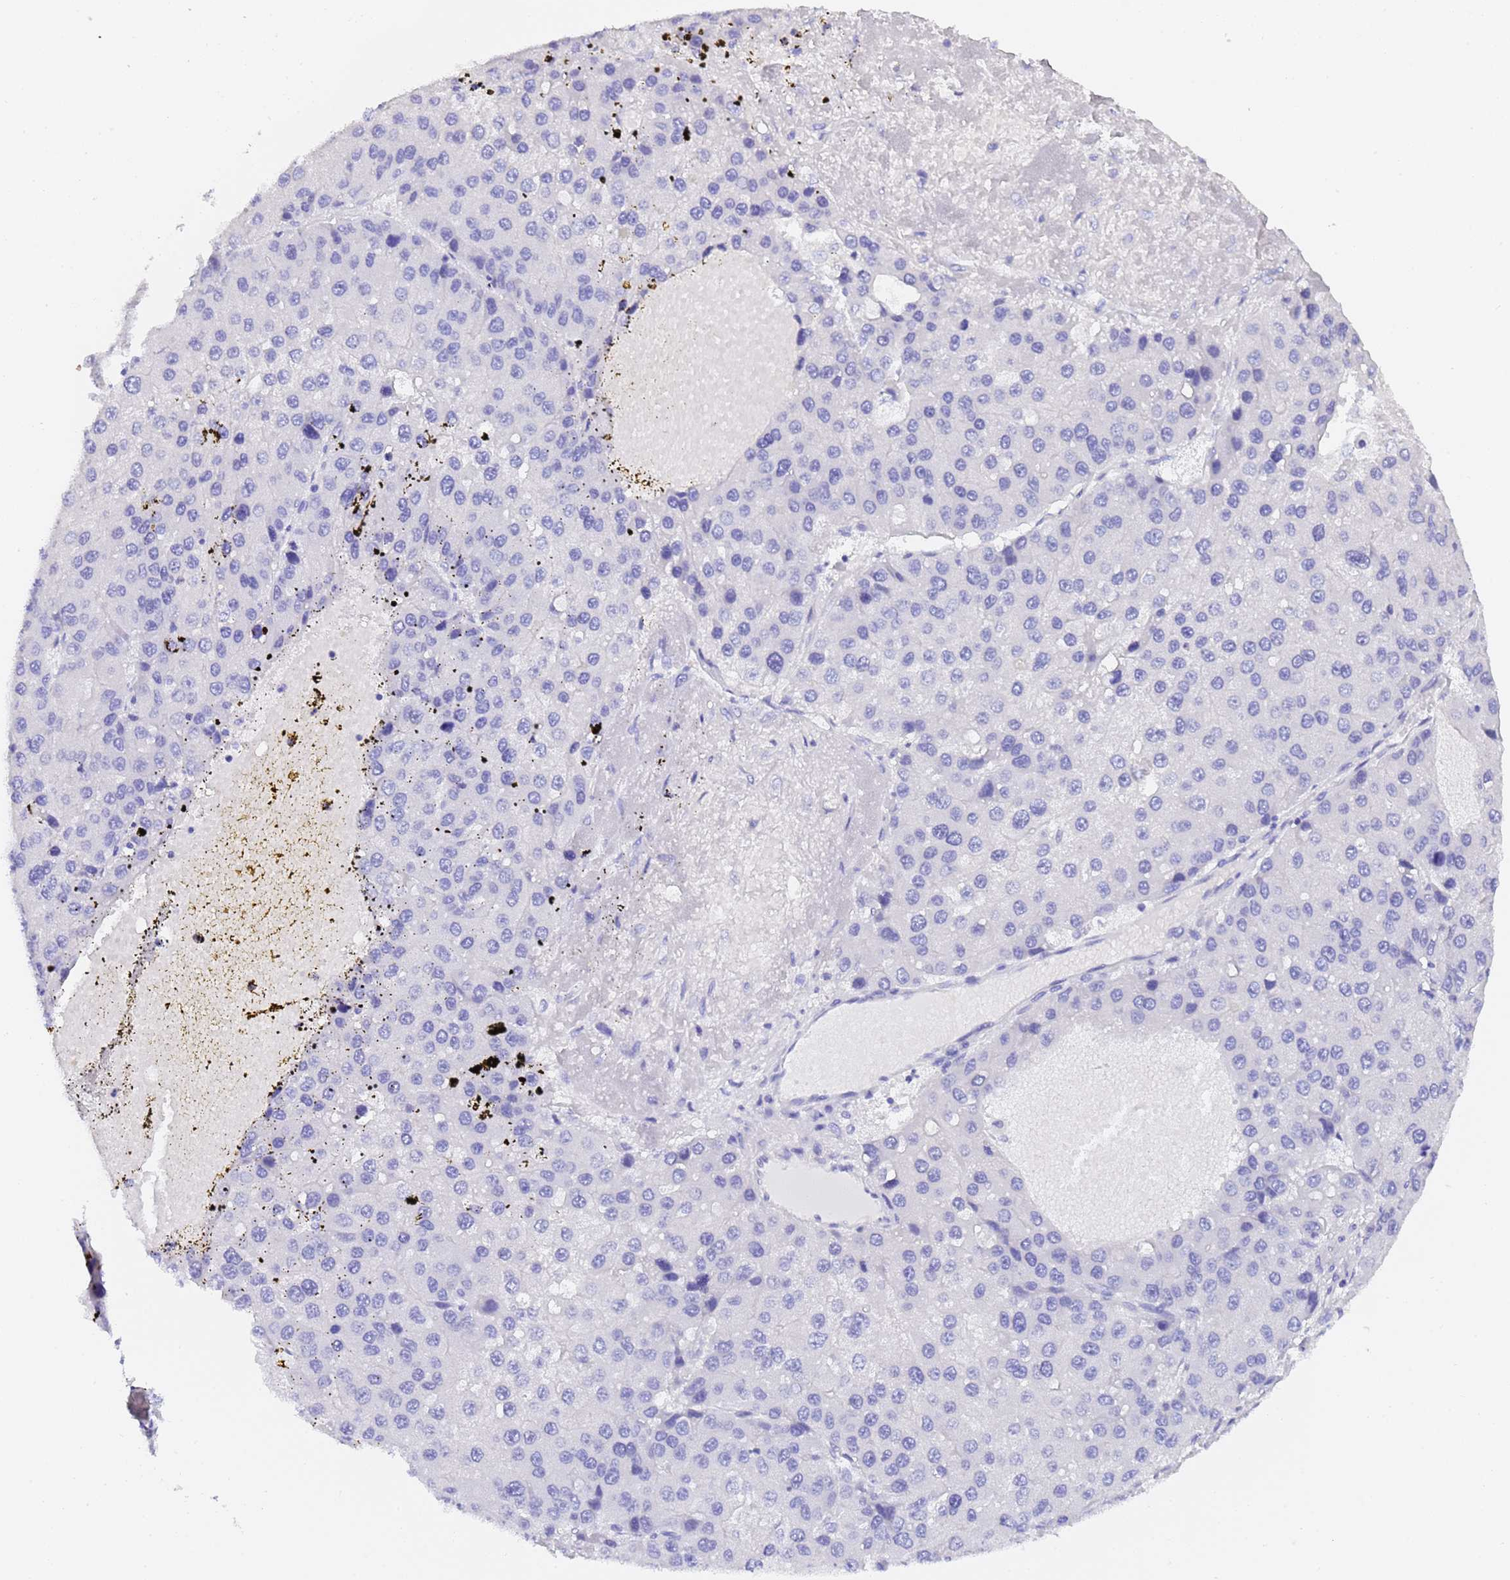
{"staining": {"intensity": "negative", "quantity": "none", "location": "none"}, "tissue": "liver cancer", "cell_type": "Tumor cells", "image_type": "cancer", "snomed": [{"axis": "morphology", "description": "Carcinoma, Hepatocellular, NOS"}, {"axis": "topography", "description": "Liver"}], "caption": "Micrograph shows no protein staining in tumor cells of liver cancer tissue. (DAB (3,3'-diaminobenzidine) immunohistochemistry, high magnification).", "gene": "GABRA1", "patient": {"sex": "female", "age": 73}}